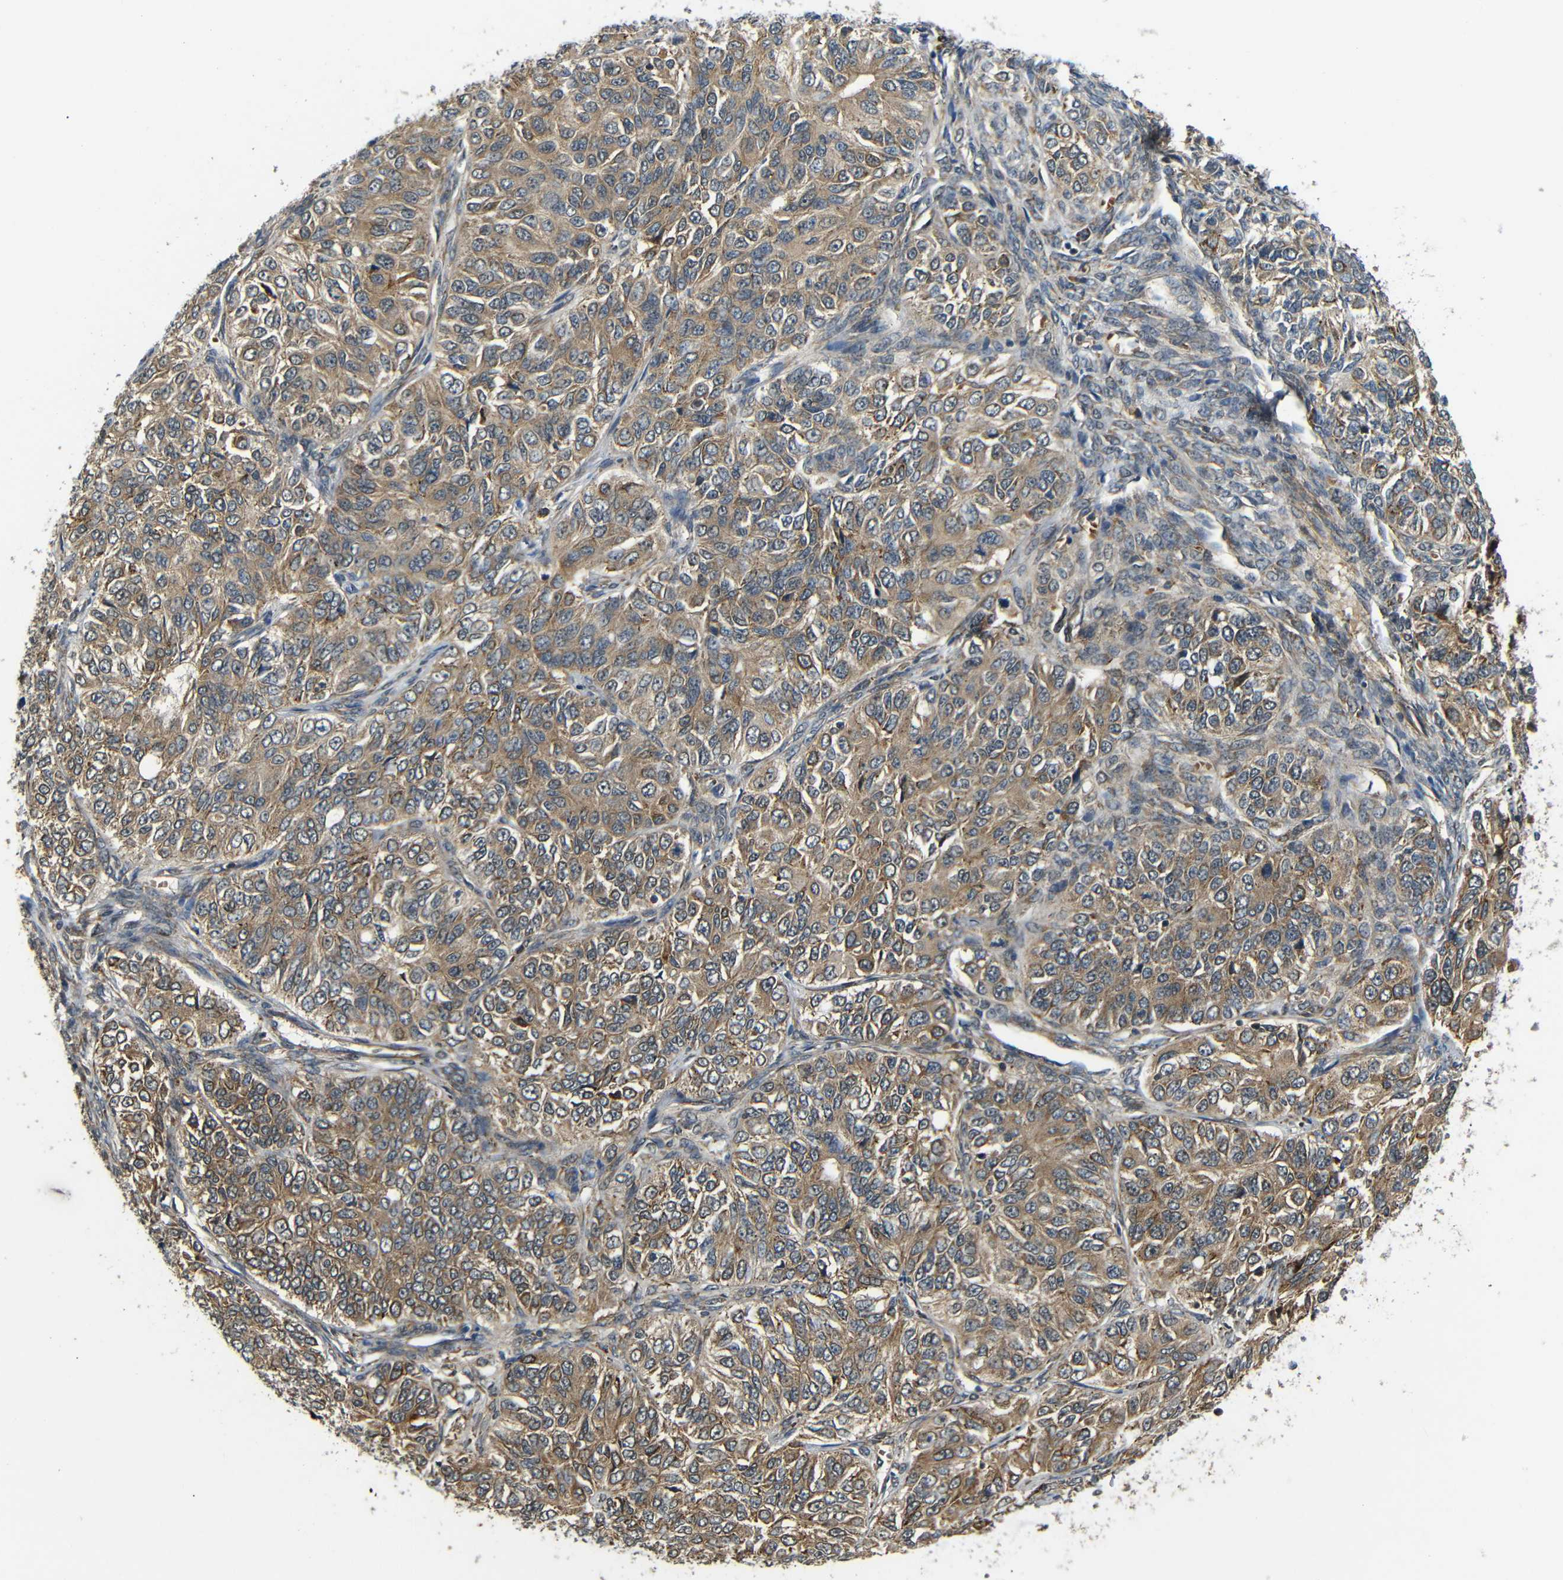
{"staining": {"intensity": "moderate", "quantity": ">75%", "location": "cytoplasmic/membranous"}, "tissue": "ovarian cancer", "cell_type": "Tumor cells", "image_type": "cancer", "snomed": [{"axis": "morphology", "description": "Carcinoma, endometroid"}, {"axis": "topography", "description": "Ovary"}], "caption": "This is an image of immunohistochemistry (IHC) staining of endometroid carcinoma (ovarian), which shows moderate expression in the cytoplasmic/membranous of tumor cells.", "gene": "EPHB2", "patient": {"sex": "female", "age": 51}}